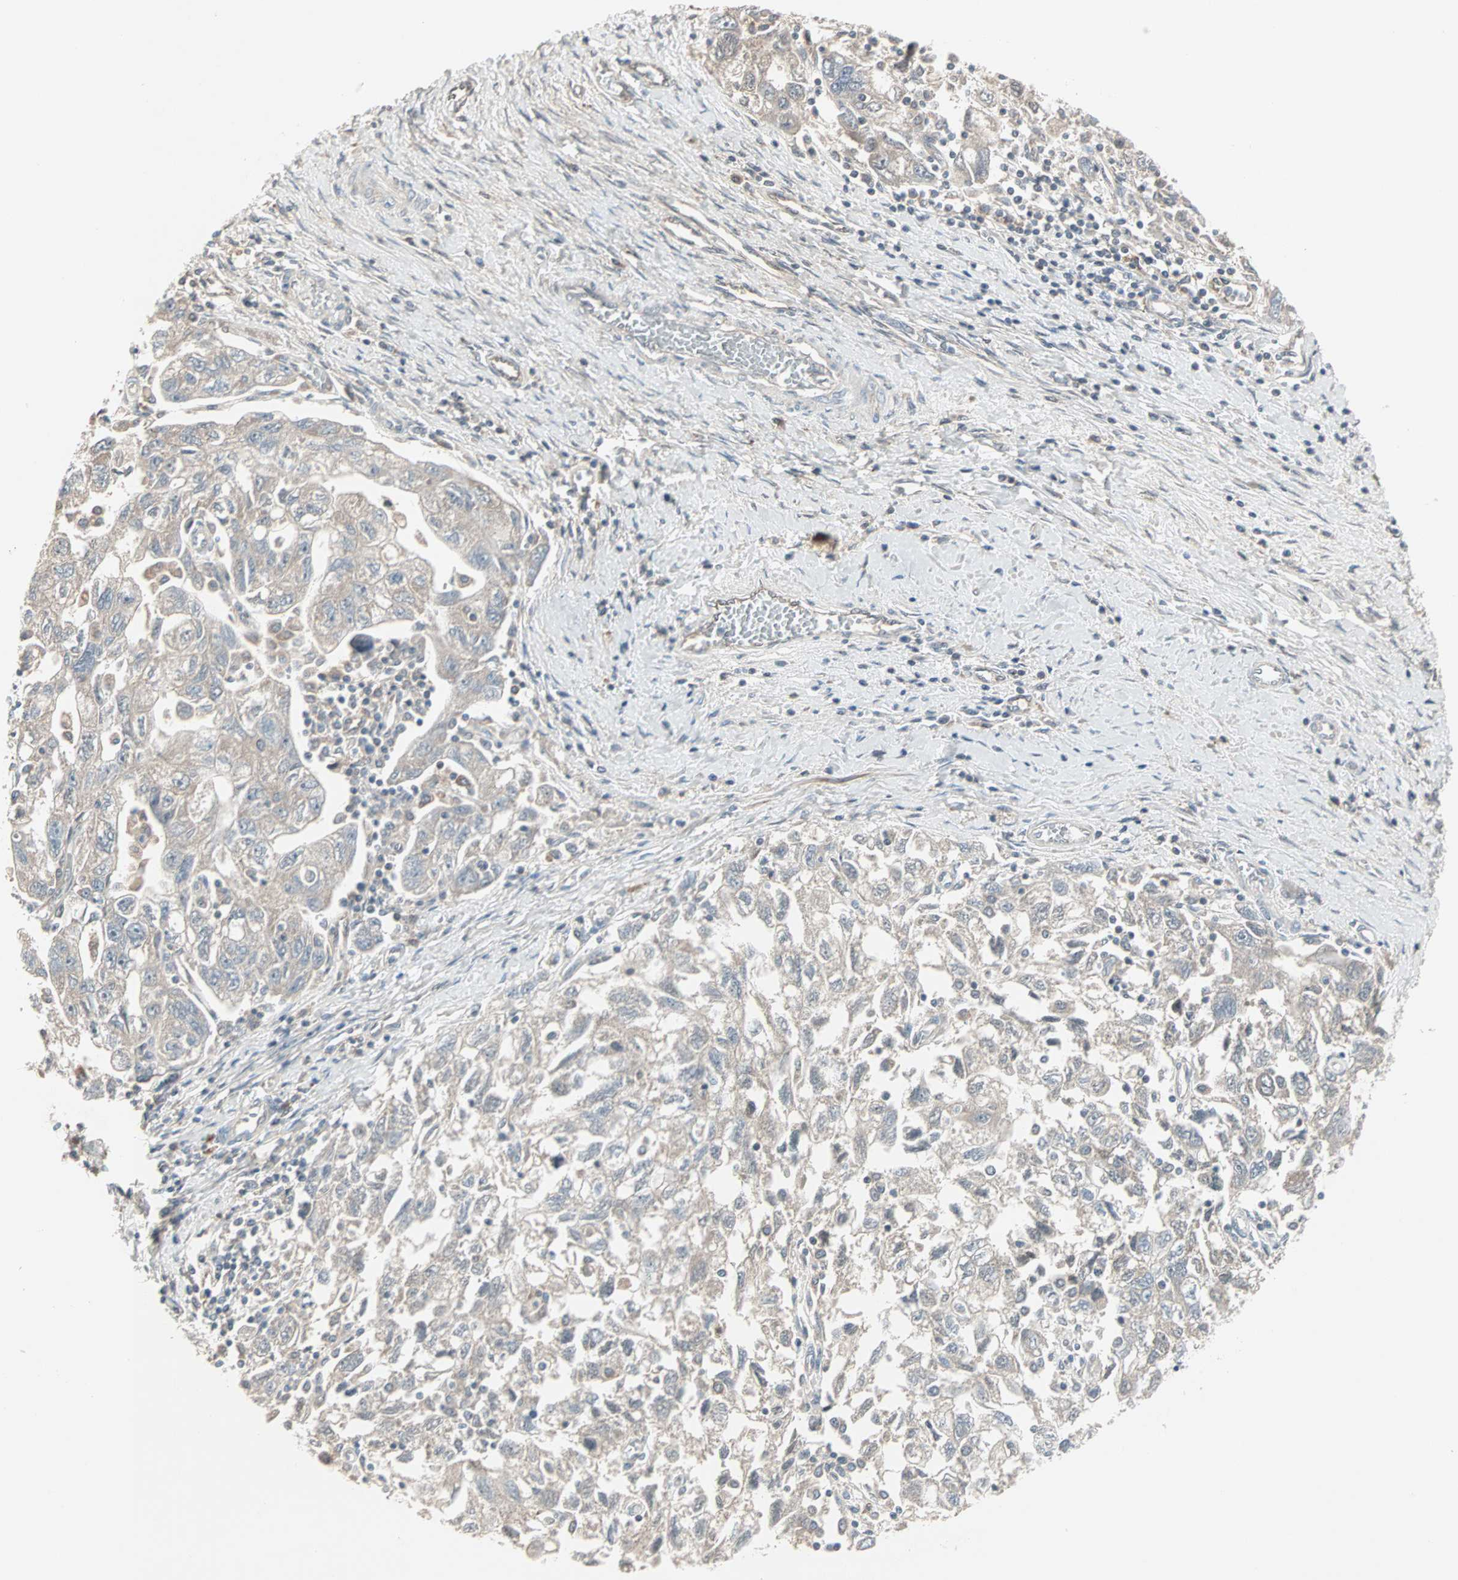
{"staining": {"intensity": "weak", "quantity": "<25%", "location": "cytoplasmic/membranous"}, "tissue": "ovarian cancer", "cell_type": "Tumor cells", "image_type": "cancer", "snomed": [{"axis": "morphology", "description": "Carcinoma, NOS"}, {"axis": "morphology", "description": "Cystadenocarcinoma, serous, NOS"}, {"axis": "topography", "description": "Ovary"}], "caption": "High power microscopy photomicrograph of an immunohistochemistry image of ovarian cancer (carcinoma), revealing no significant positivity in tumor cells. The staining is performed using DAB brown chromogen with nuclei counter-stained in using hematoxylin.", "gene": "JMJD7-PLA2G4B", "patient": {"sex": "female", "age": 69}}